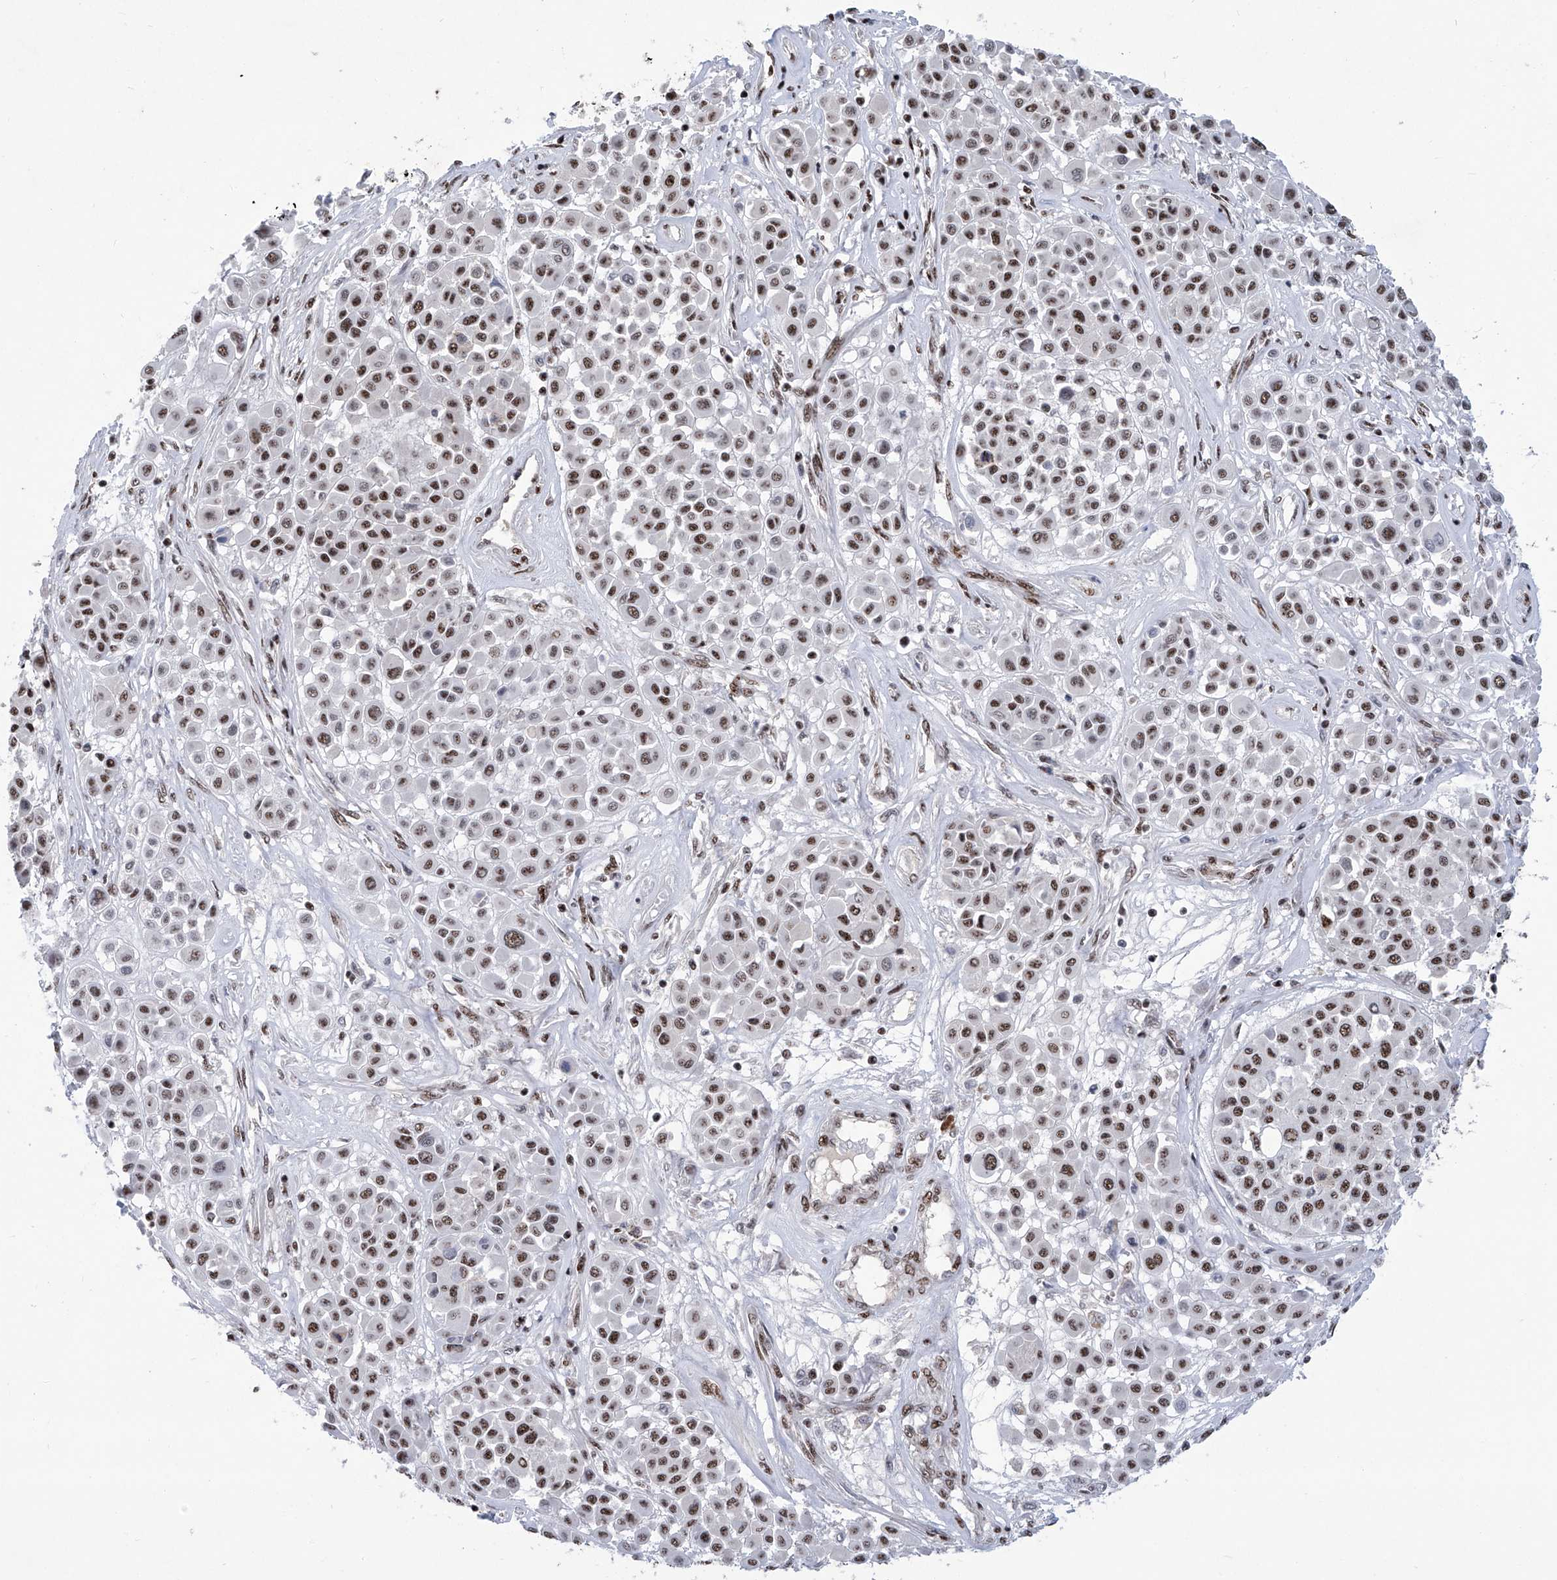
{"staining": {"intensity": "strong", "quantity": ">75%", "location": "nuclear"}, "tissue": "melanoma", "cell_type": "Tumor cells", "image_type": "cancer", "snomed": [{"axis": "morphology", "description": "Malignant melanoma, Metastatic site"}, {"axis": "topography", "description": "Soft tissue"}], "caption": "Brown immunohistochemical staining in melanoma displays strong nuclear staining in about >75% of tumor cells. The staining was performed using DAB (3,3'-diaminobenzidine), with brown indicating positive protein expression. Nuclei are stained blue with hematoxylin.", "gene": "FBXL4", "patient": {"sex": "male", "age": 41}}